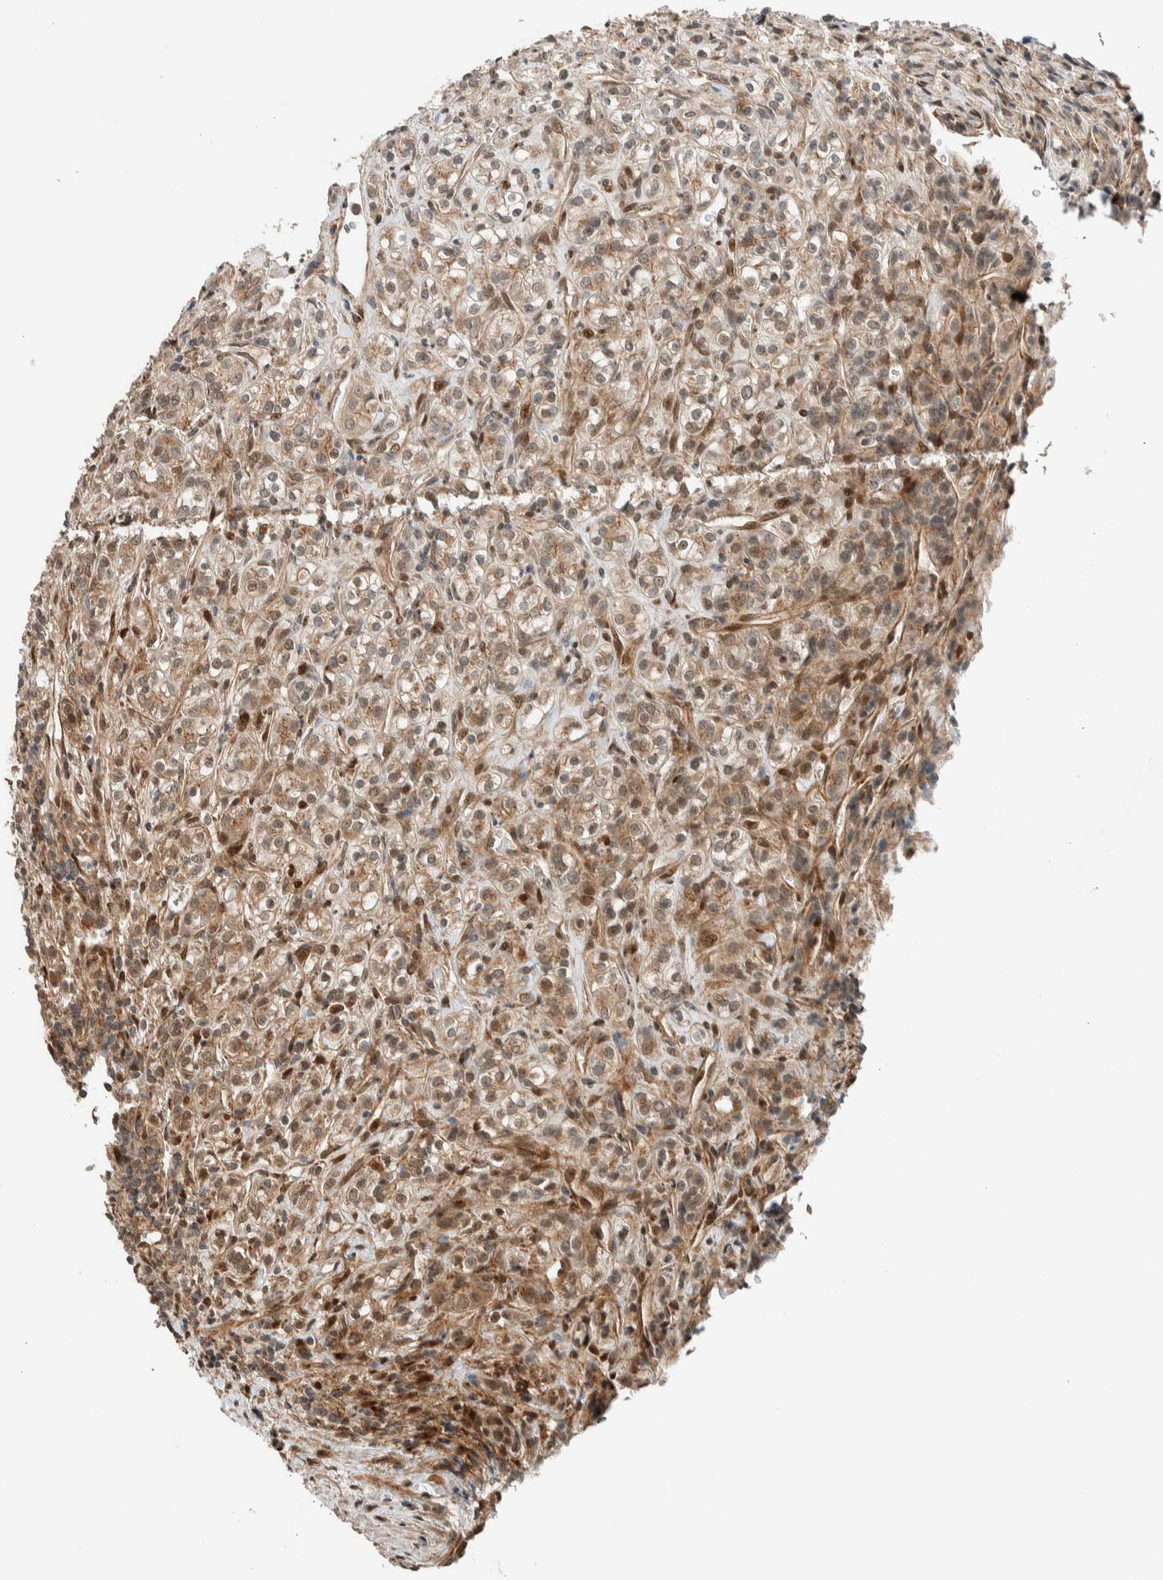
{"staining": {"intensity": "weak", "quantity": "25%-75%", "location": "cytoplasmic/membranous,nuclear"}, "tissue": "renal cancer", "cell_type": "Tumor cells", "image_type": "cancer", "snomed": [{"axis": "morphology", "description": "Adenocarcinoma, NOS"}, {"axis": "topography", "description": "Kidney"}], "caption": "Immunohistochemistry of human adenocarcinoma (renal) shows low levels of weak cytoplasmic/membranous and nuclear staining in about 25%-75% of tumor cells.", "gene": "STXBP4", "patient": {"sex": "male", "age": 77}}